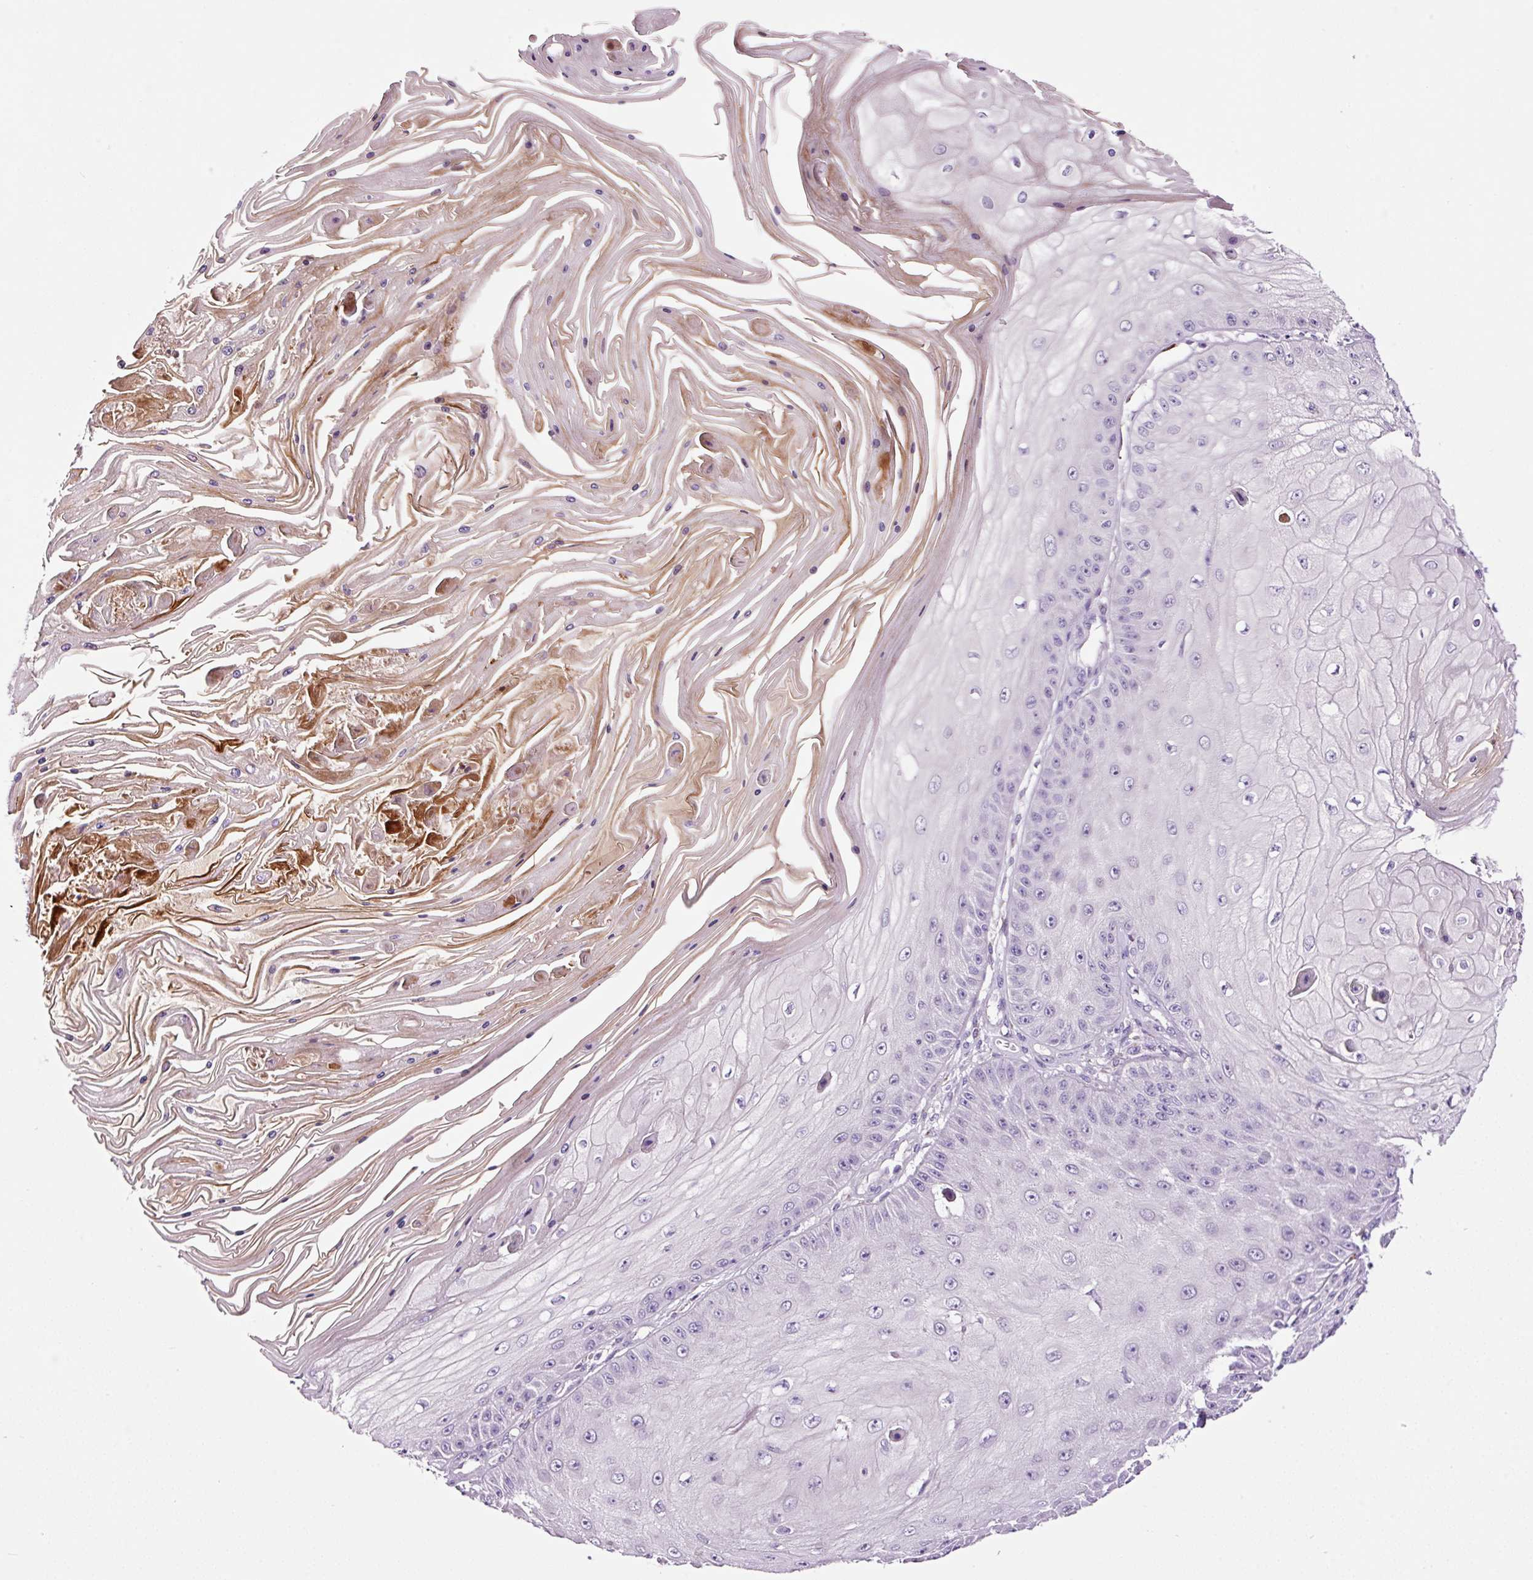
{"staining": {"intensity": "negative", "quantity": "none", "location": "none"}, "tissue": "skin cancer", "cell_type": "Tumor cells", "image_type": "cancer", "snomed": [{"axis": "morphology", "description": "Squamous cell carcinoma, NOS"}, {"axis": "topography", "description": "Skin"}], "caption": "Immunohistochemical staining of skin cancer (squamous cell carcinoma) reveals no significant expression in tumor cells. (DAB IHC visualized using brightfield microscopy, high magnification).", "gene": "PAM", "patient": {"sex": "male", "age": 70}}